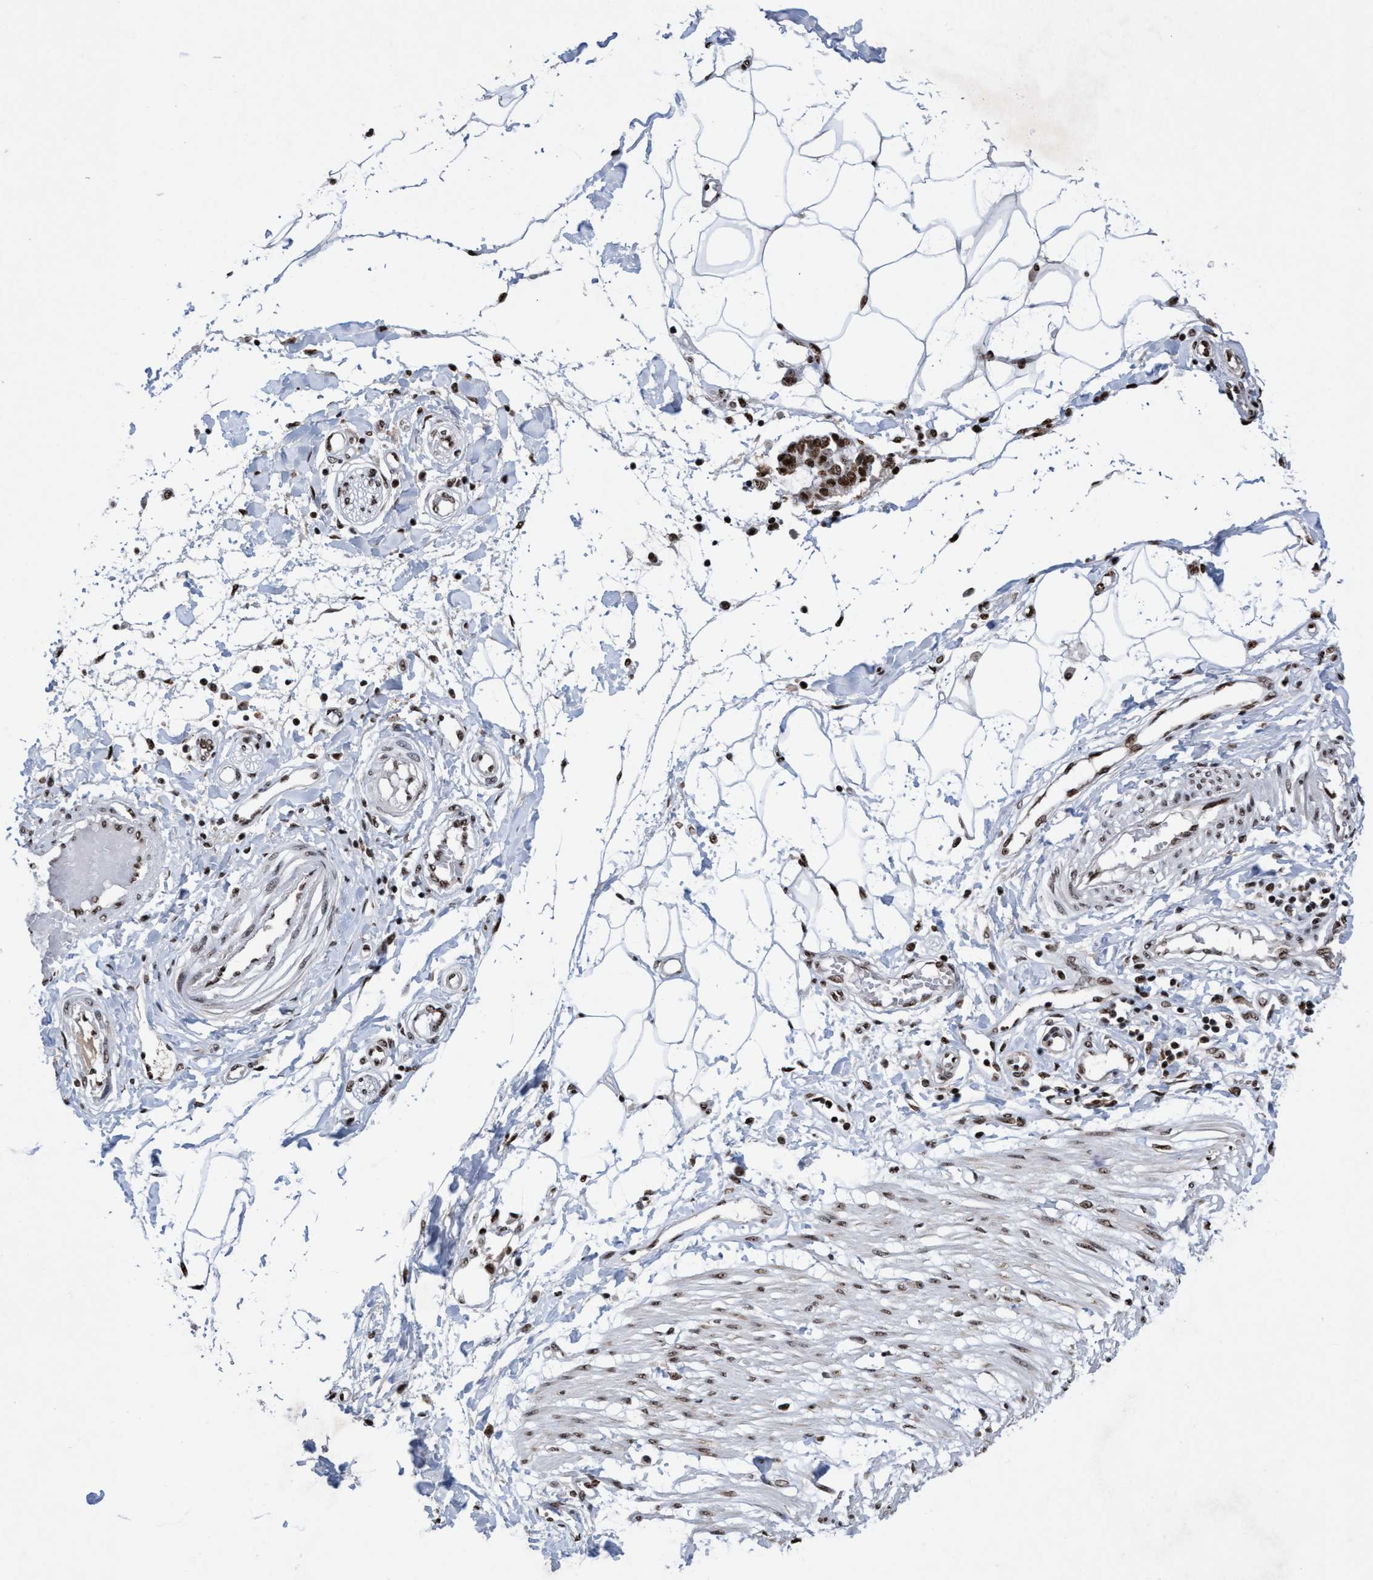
{"staining": {"intensity": "strong", "quantity": ">75%", "location": "nuclear"}, "tissue": "adipose tissue", "cell_type": "Adipocytes", "image_type": "normal", "snomed": [{"axis": "morphology", "description": "Normal tissue, NOS"}, {"axis": "morphology", "description": "Adenocarcinoma, NOS"}, {"axis": "topography", "description": "Colon"}, {"axis": "topography", "description": "Peripheral nerve tissue"}], "caption": "This image shows immunohistochemistry staining of benign human adipose tissue, with high strong nuclear positivity in approximately >75% of adipocytes.", "gene": "EFCAB10", "patient": {"sex": "male", "age": 14}}